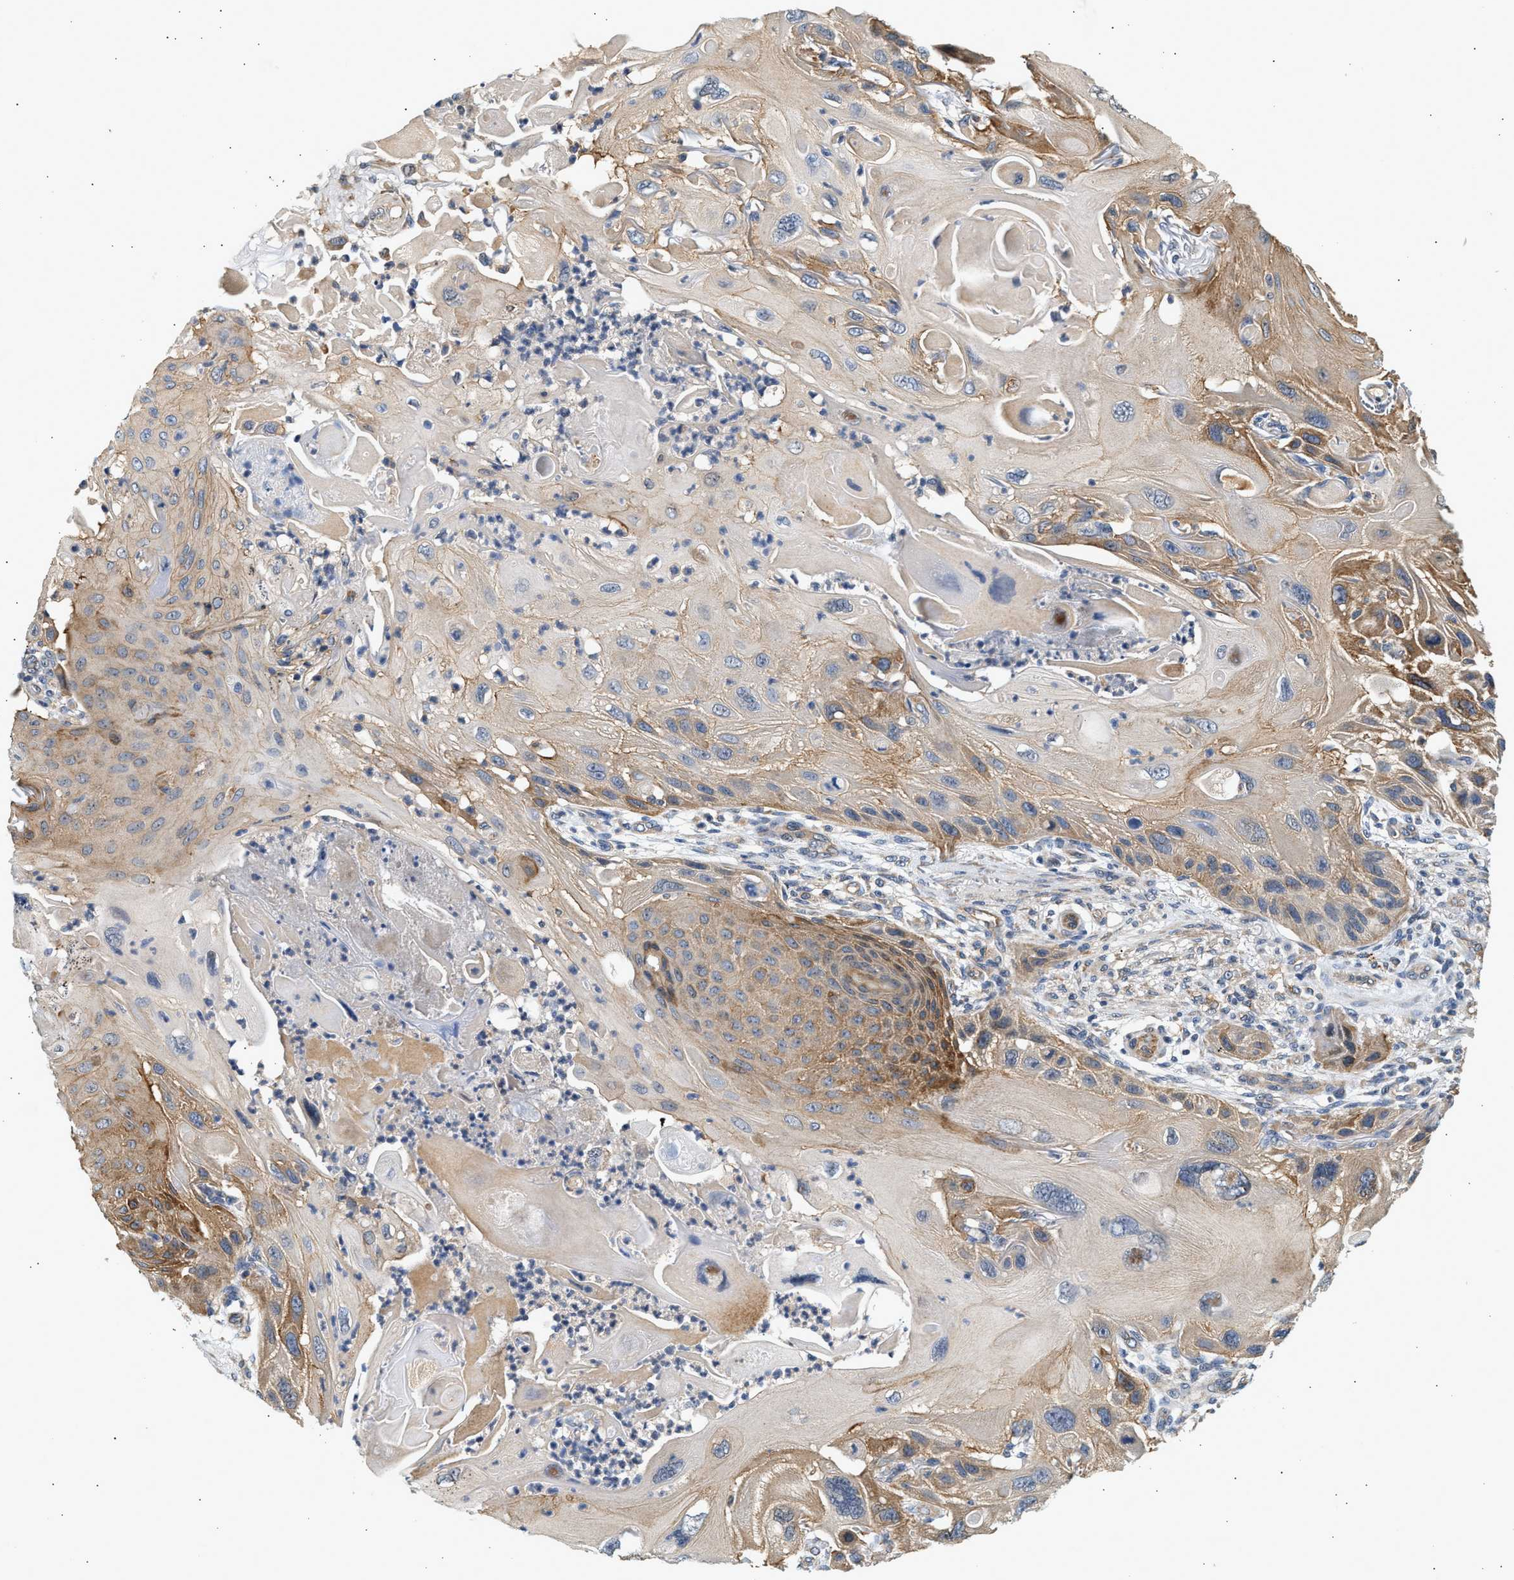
{"staining": {"intensity": "moderate", "quantity": "25%-75%", "location": "cytoplasmic/membranous"}, "tissue": "skin cancer", "cell_type": "Tumor cells", "image_type": "cancer", "snomed": [{"axis": "morphology", "description": "Squamous cell carcinoma, NOS"}, {"axis": "topography", "description": "Skin"}], "caption": "Immunohistochemical staining of squamous cell carcinoma (skin) shows medium levels of moderate cytoplasmic/membranous protein positivity in about 25%-75% of tumor cells. Nuclei are stained in blue.", "gene": "DUSP14", "patient": {"sex": "female", "age": 77}}